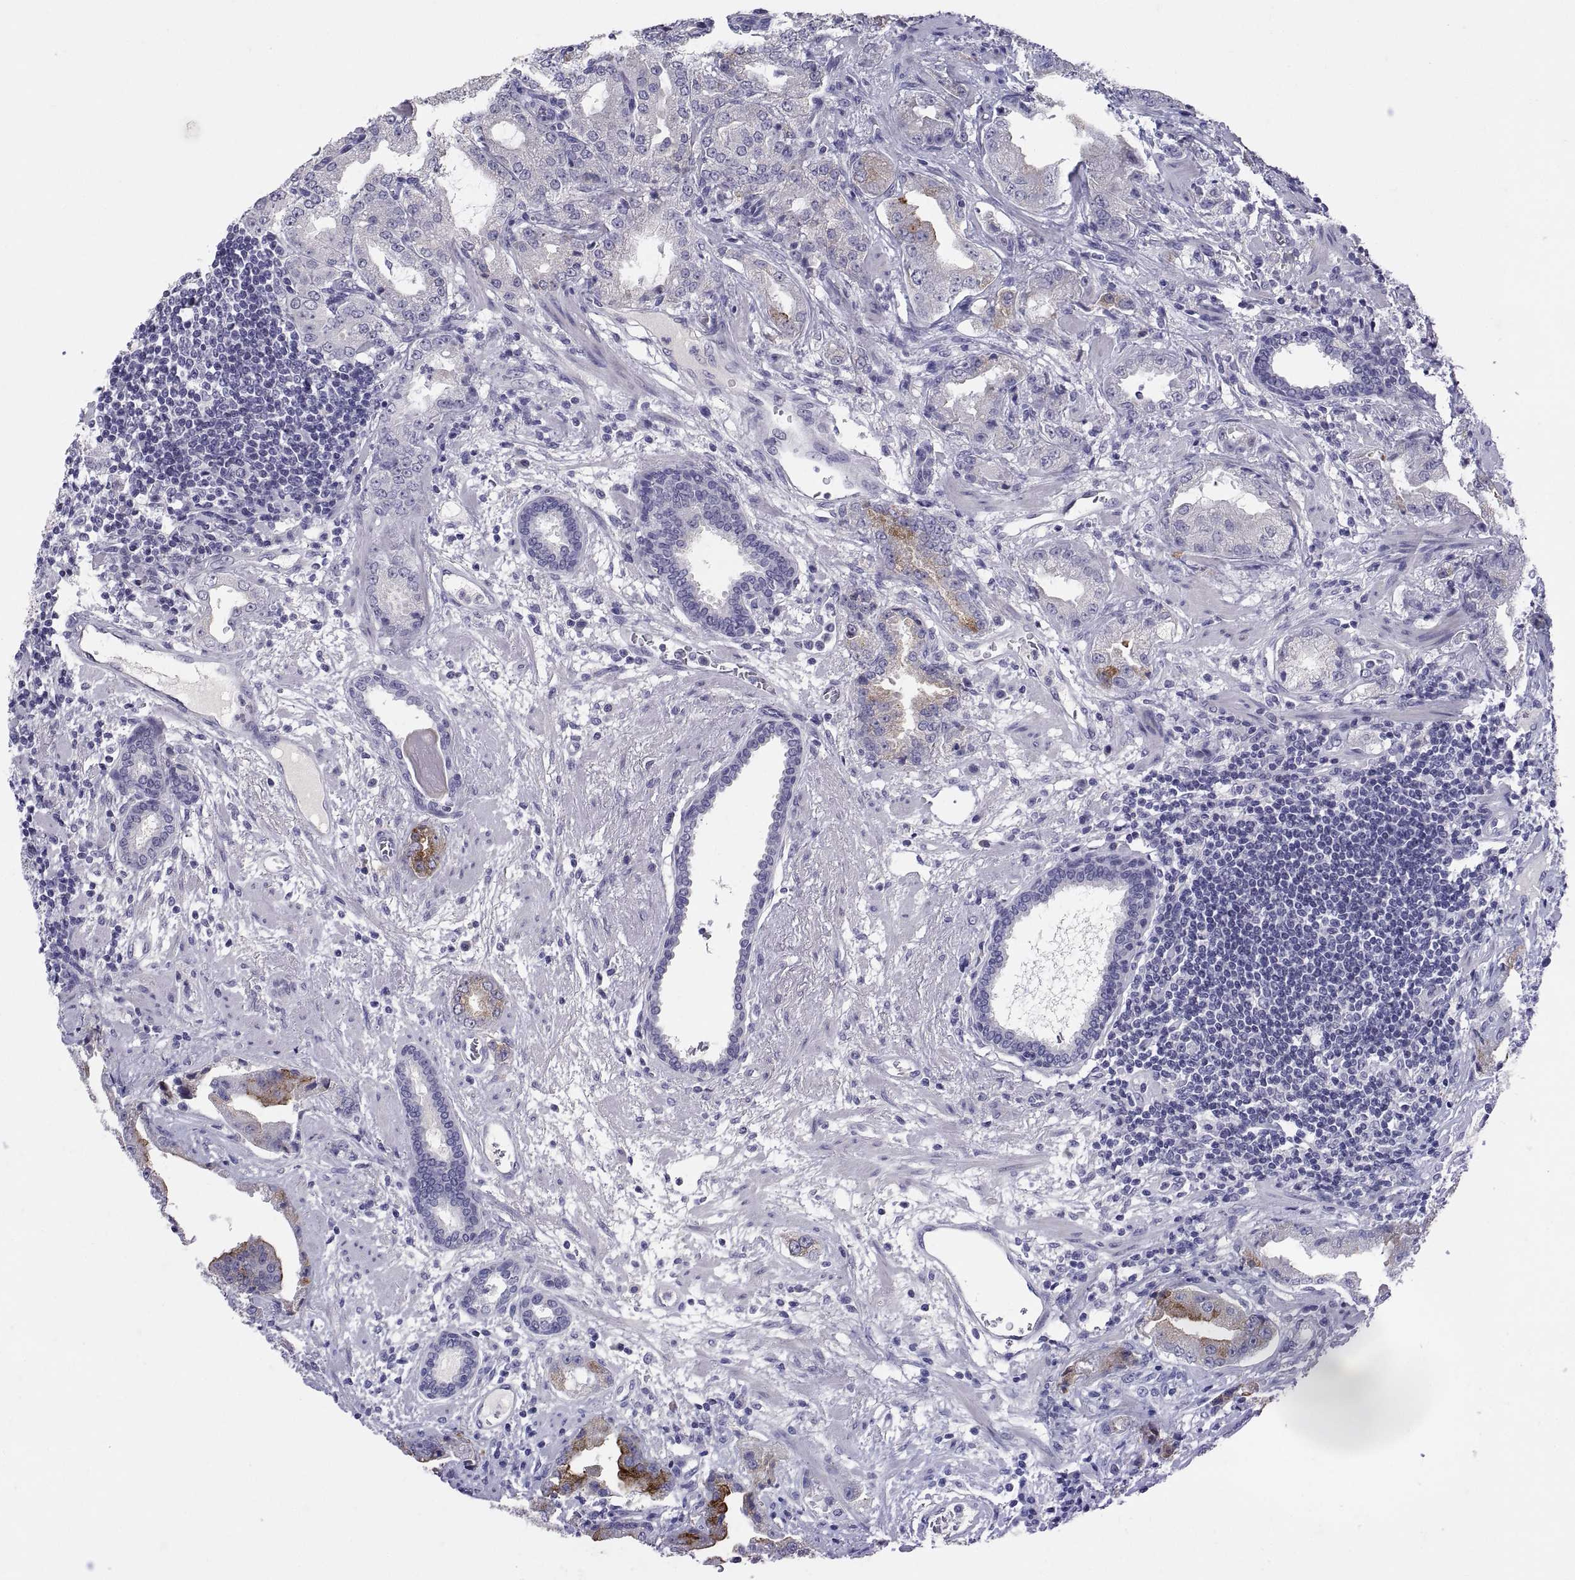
{"staining": {"intensity": "weak", "quantity": "<25%", "location": "cytoplasmic/membranous"}, "tissue": "prostate cancer", "cell_type": "Tumor cells", "image_type": "cancer", "snomed": [{"axis": "morphology", "description": "Adenocarcinoma, Low grade"}, {"axis": "topography", "description": "Prostate"}], "caption": "The photomicrograph exhibits no significant positivity in tumor cells of prostate cancer (adenocarcinoma (low-grade)). The staining was performed using DAB to visualize the protein expression in brown, while the nuclei were stained in blue with hematoxylin (Magnification: 20x).", "gene": "PTN", "patient": {"sex": "male", "age": 62}}